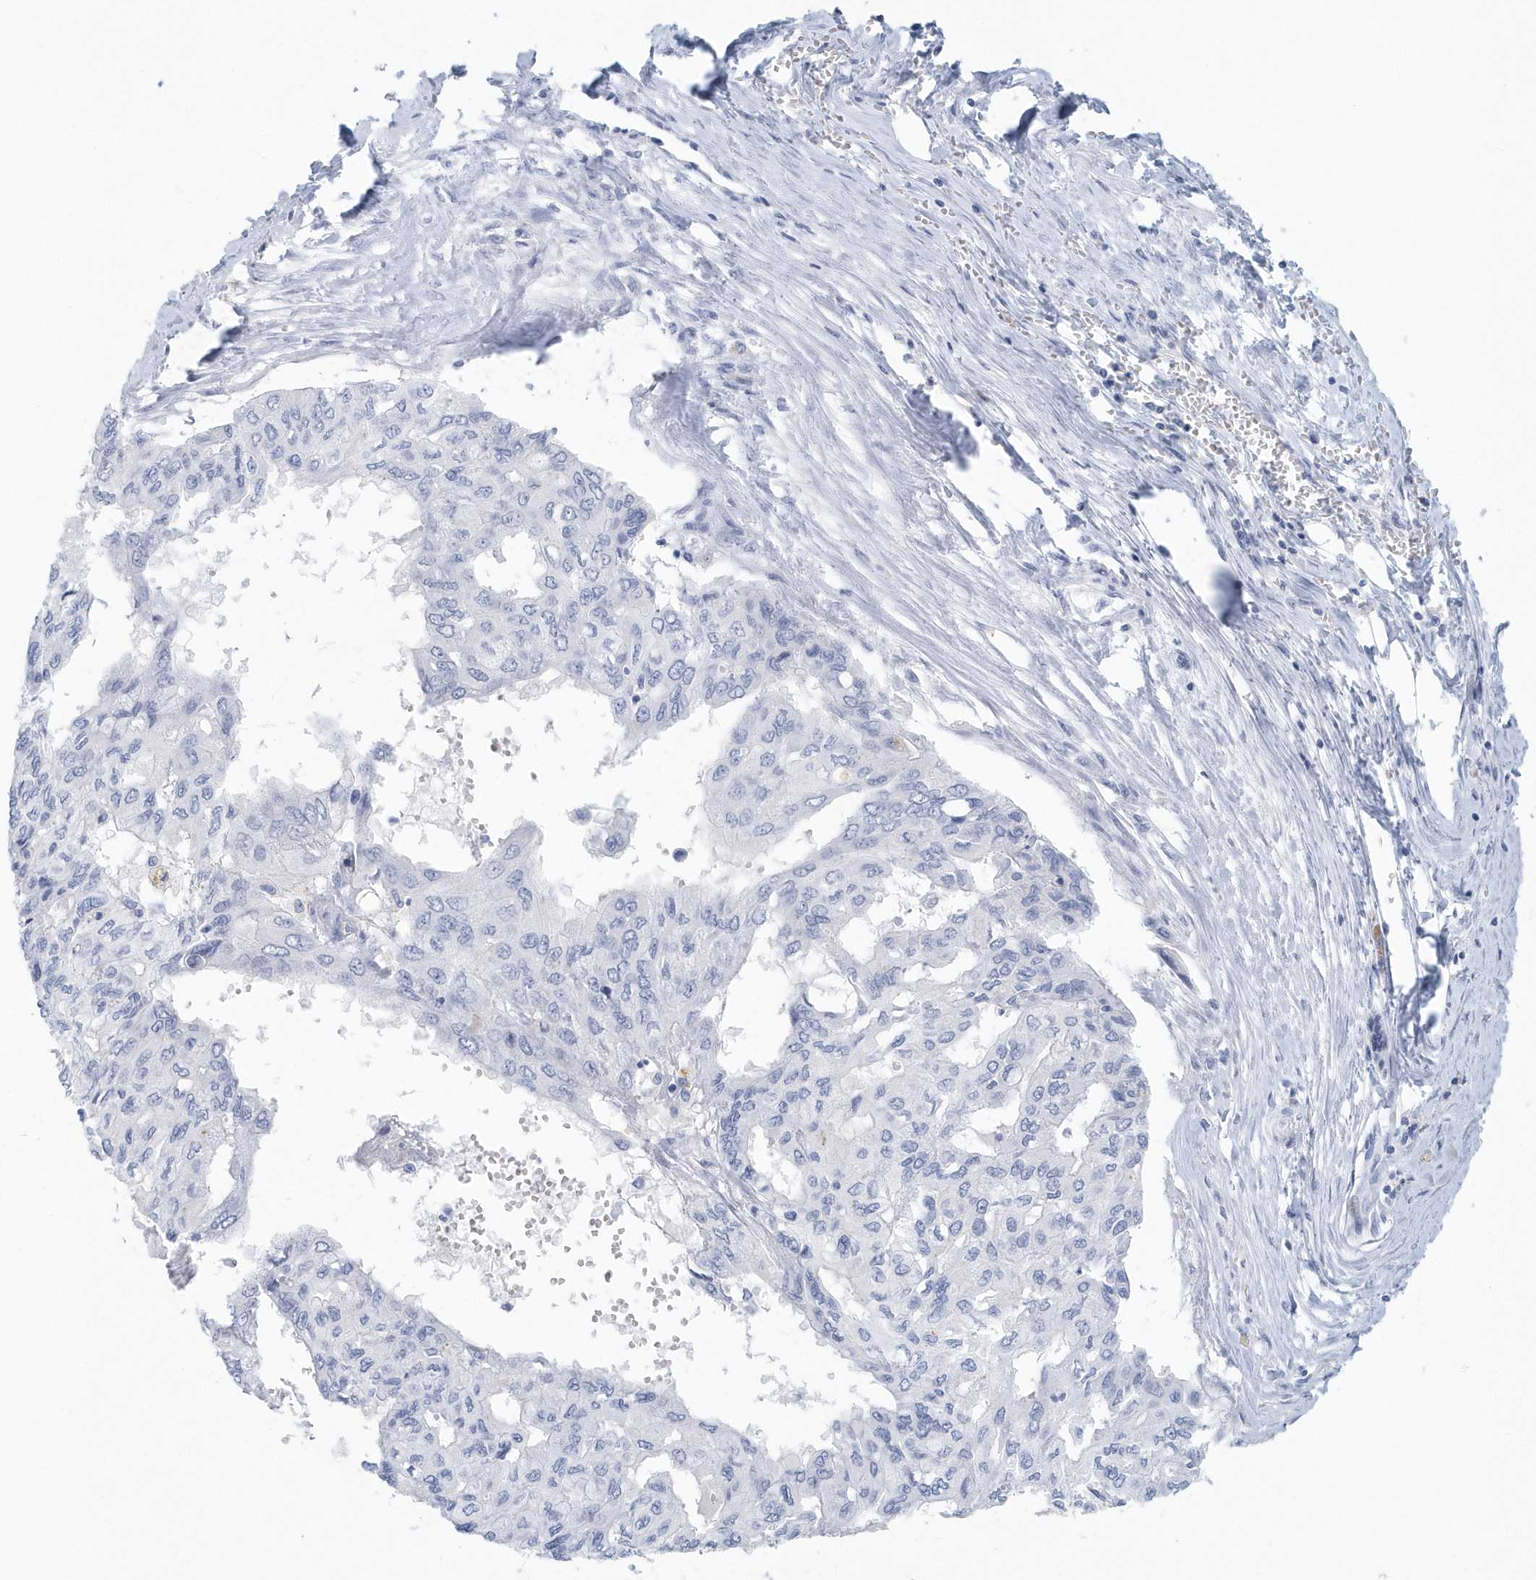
{"staining": {"intensity": "negative", "quantity": "none", "location": "none"}, "tissue": "pancreatic cancer", "cell_type": "Tumor cells", "image_type": "cancer", "snomed": [{"axis": "morphology", "description": "Adenocarcinoma, NOS"}, {"axis": "topography", "description": "Pancreas"}], "caption": "Tumor cells are negative for protein expression in human pancreatic cancer.", "gene": "PTPRO", "patient": {"sex": "male", "age": 51}}